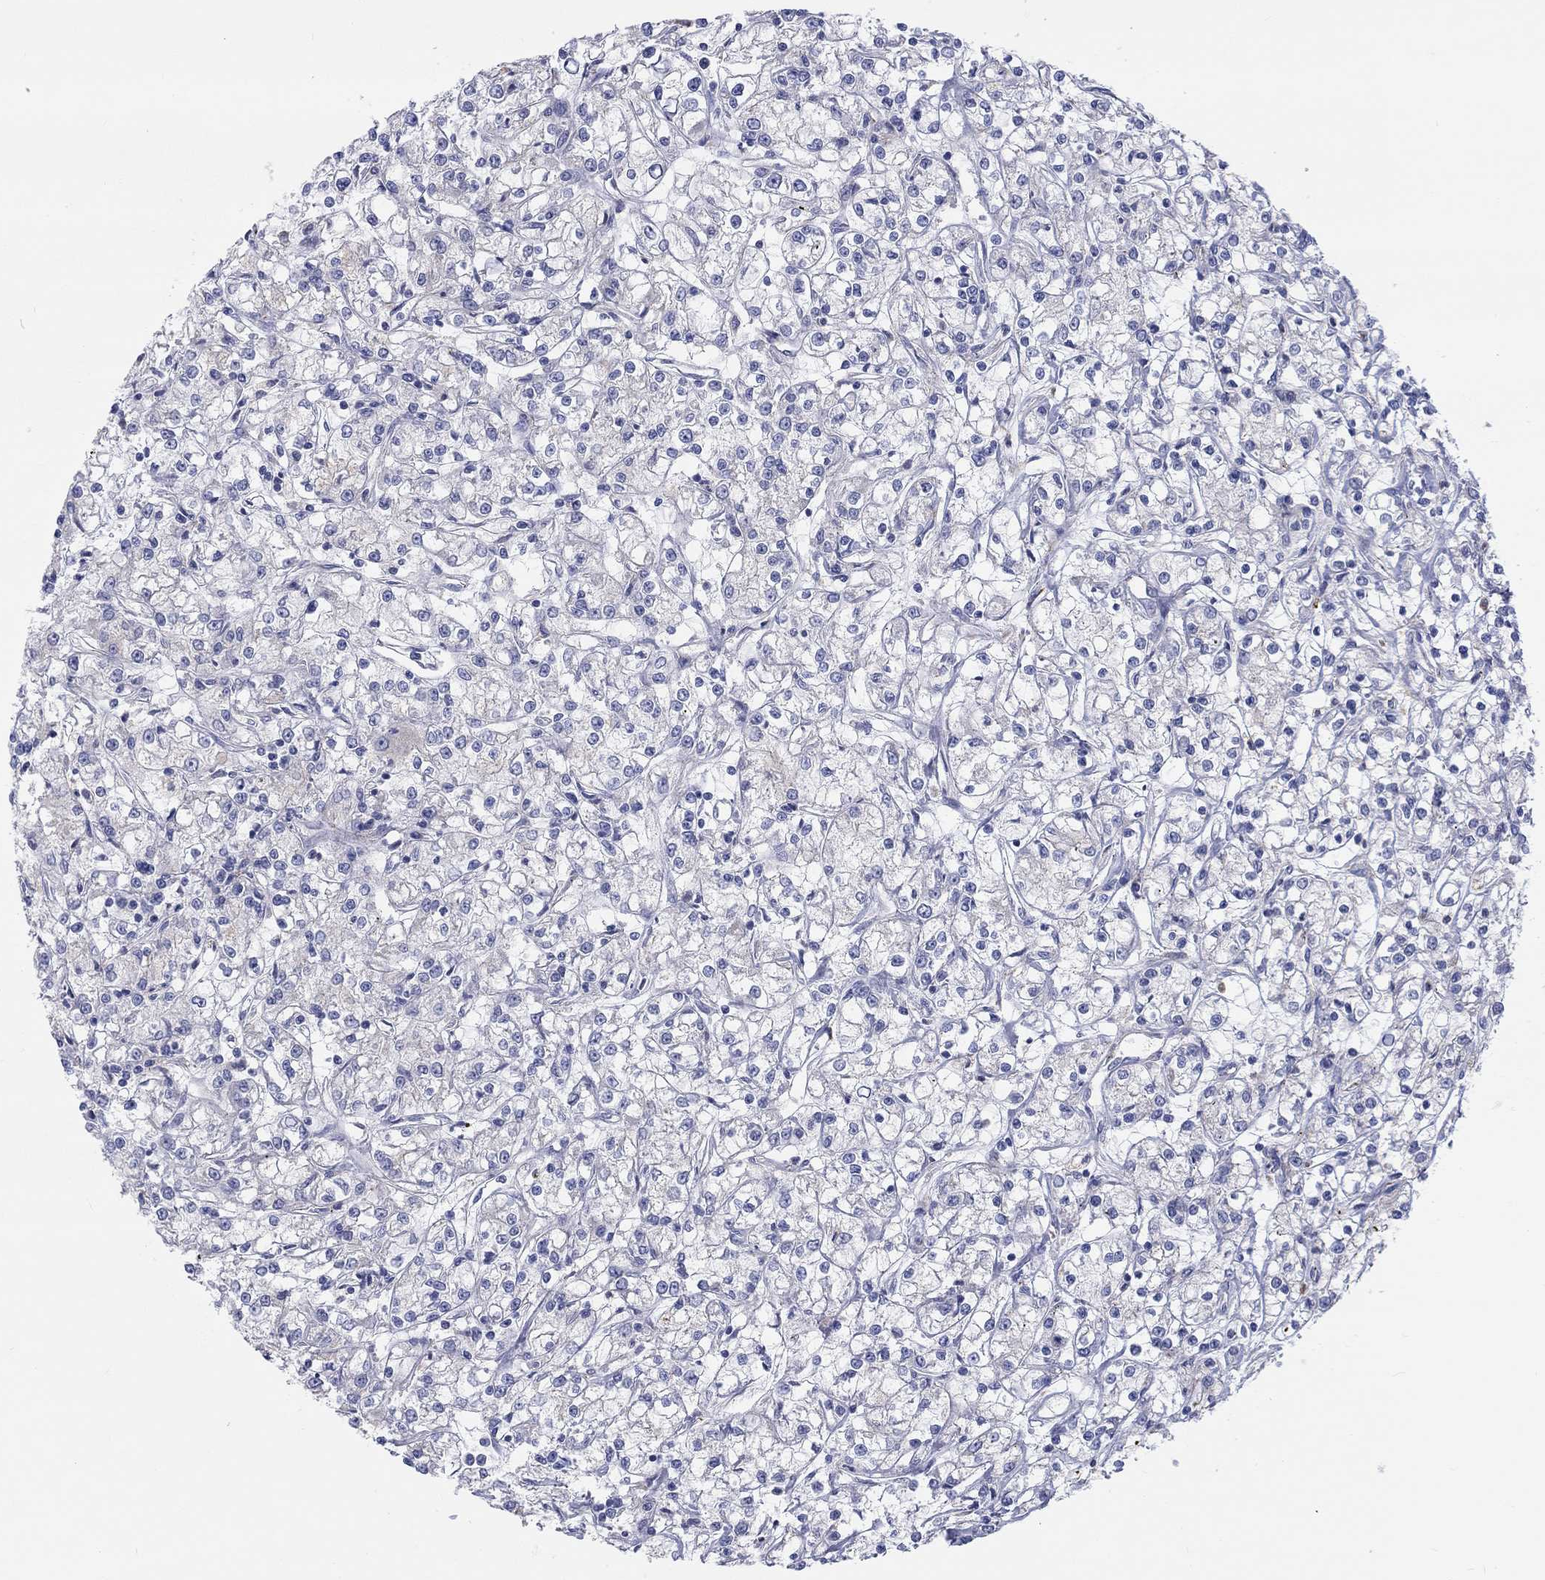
{"staining": {"intensity": "negative", "quantity": "none", "location": "none"}, "tissue": "renal cancer", "cell_type": "Tumor cells", "image_type": "cancer", "snomed": [{"axis": "morphology", "description": "Adenocarcinoma, NOS"}, {"axis": "topography", "description": "Kidney"}], "caption": "Tumor cells show no significant staining in renal adenocarcinoma.", "gene": "BCO2", "patient": {"sex": "female", "age": 59}}